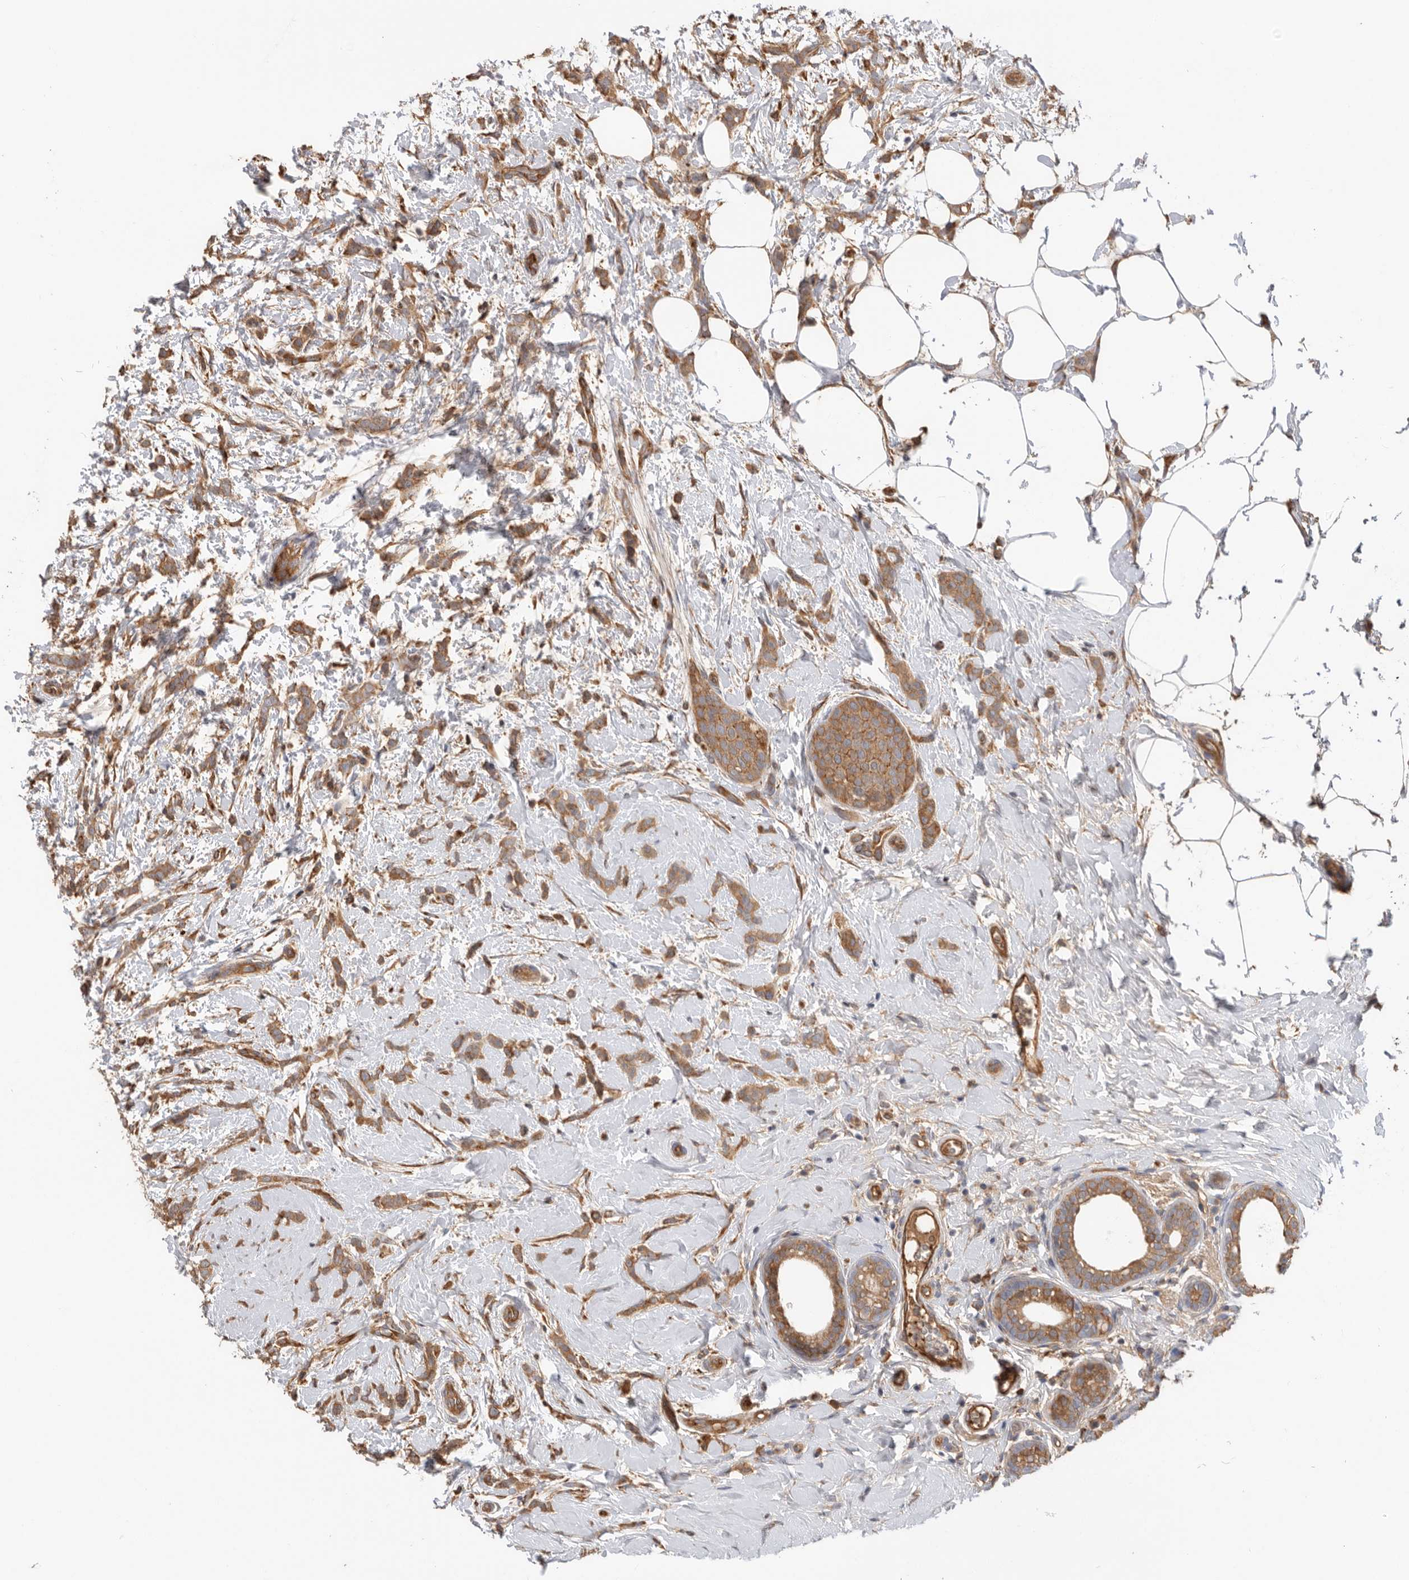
{"staining": {"intensity": "moderate", "quantity": ">75%", "location": "cytoplasmic/membranous"}, "tissue": "breast cancer", "cell_type": "Tumor cells", "image_type": "cancer", "snomed": [{"axis": "morphology", "description": "Lobular carcinoma, in situ"}, {"axis": "morphology", "description": "Lobular carcinoma"}, {"axis": "topography", "description": "Breast"}], "caption": "Human breast lobular carcinoma in situ stained with a protein marker shows moderate staining in tumor cells.", "gene": "CDC42BPB", "patient": {"sex": "female", "age": 41}}